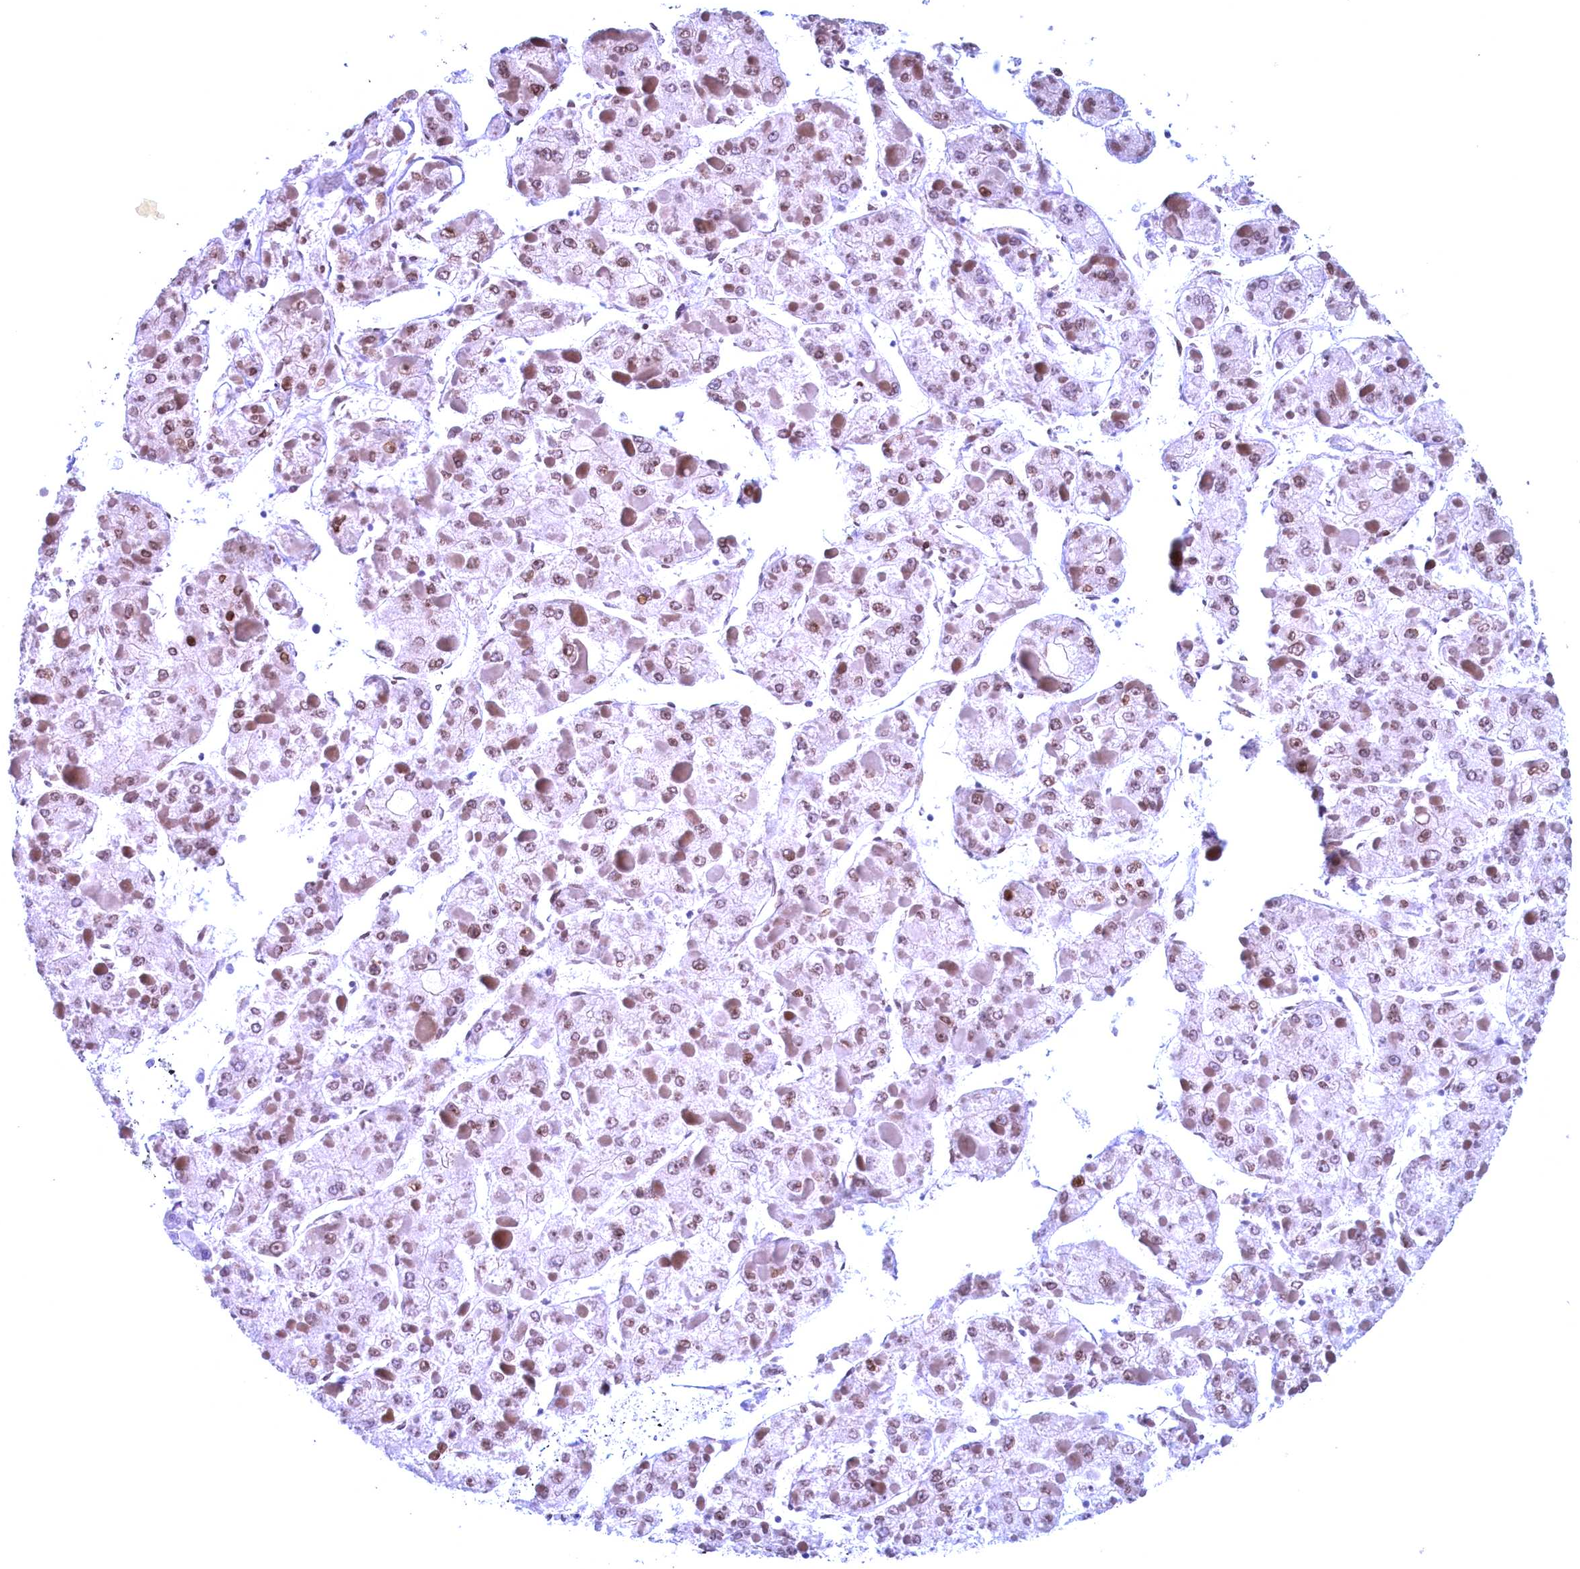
{"staining": {"intensity": "weak", "quantity": "25%-75%", "location": "cytoplasmic/membranous,nuclear"}, "tissue": "liver cancer", "cell_type": "Tumor cells", "image_type": "cancer", "snomed": [{"axis": "morphology", "description": "Carcinoma, Hepatocellular, NOS"}, {"axis": "topography", "description": "Liver"}], "caption": "A brown stain shows weak cytoplasmic/membranous and nuclear positivity of a protein in human hepatocellular carcinoma (liver) tumor cells.", "gene": "GPSM1", "patient": {"sex": "female", "age": 73}}